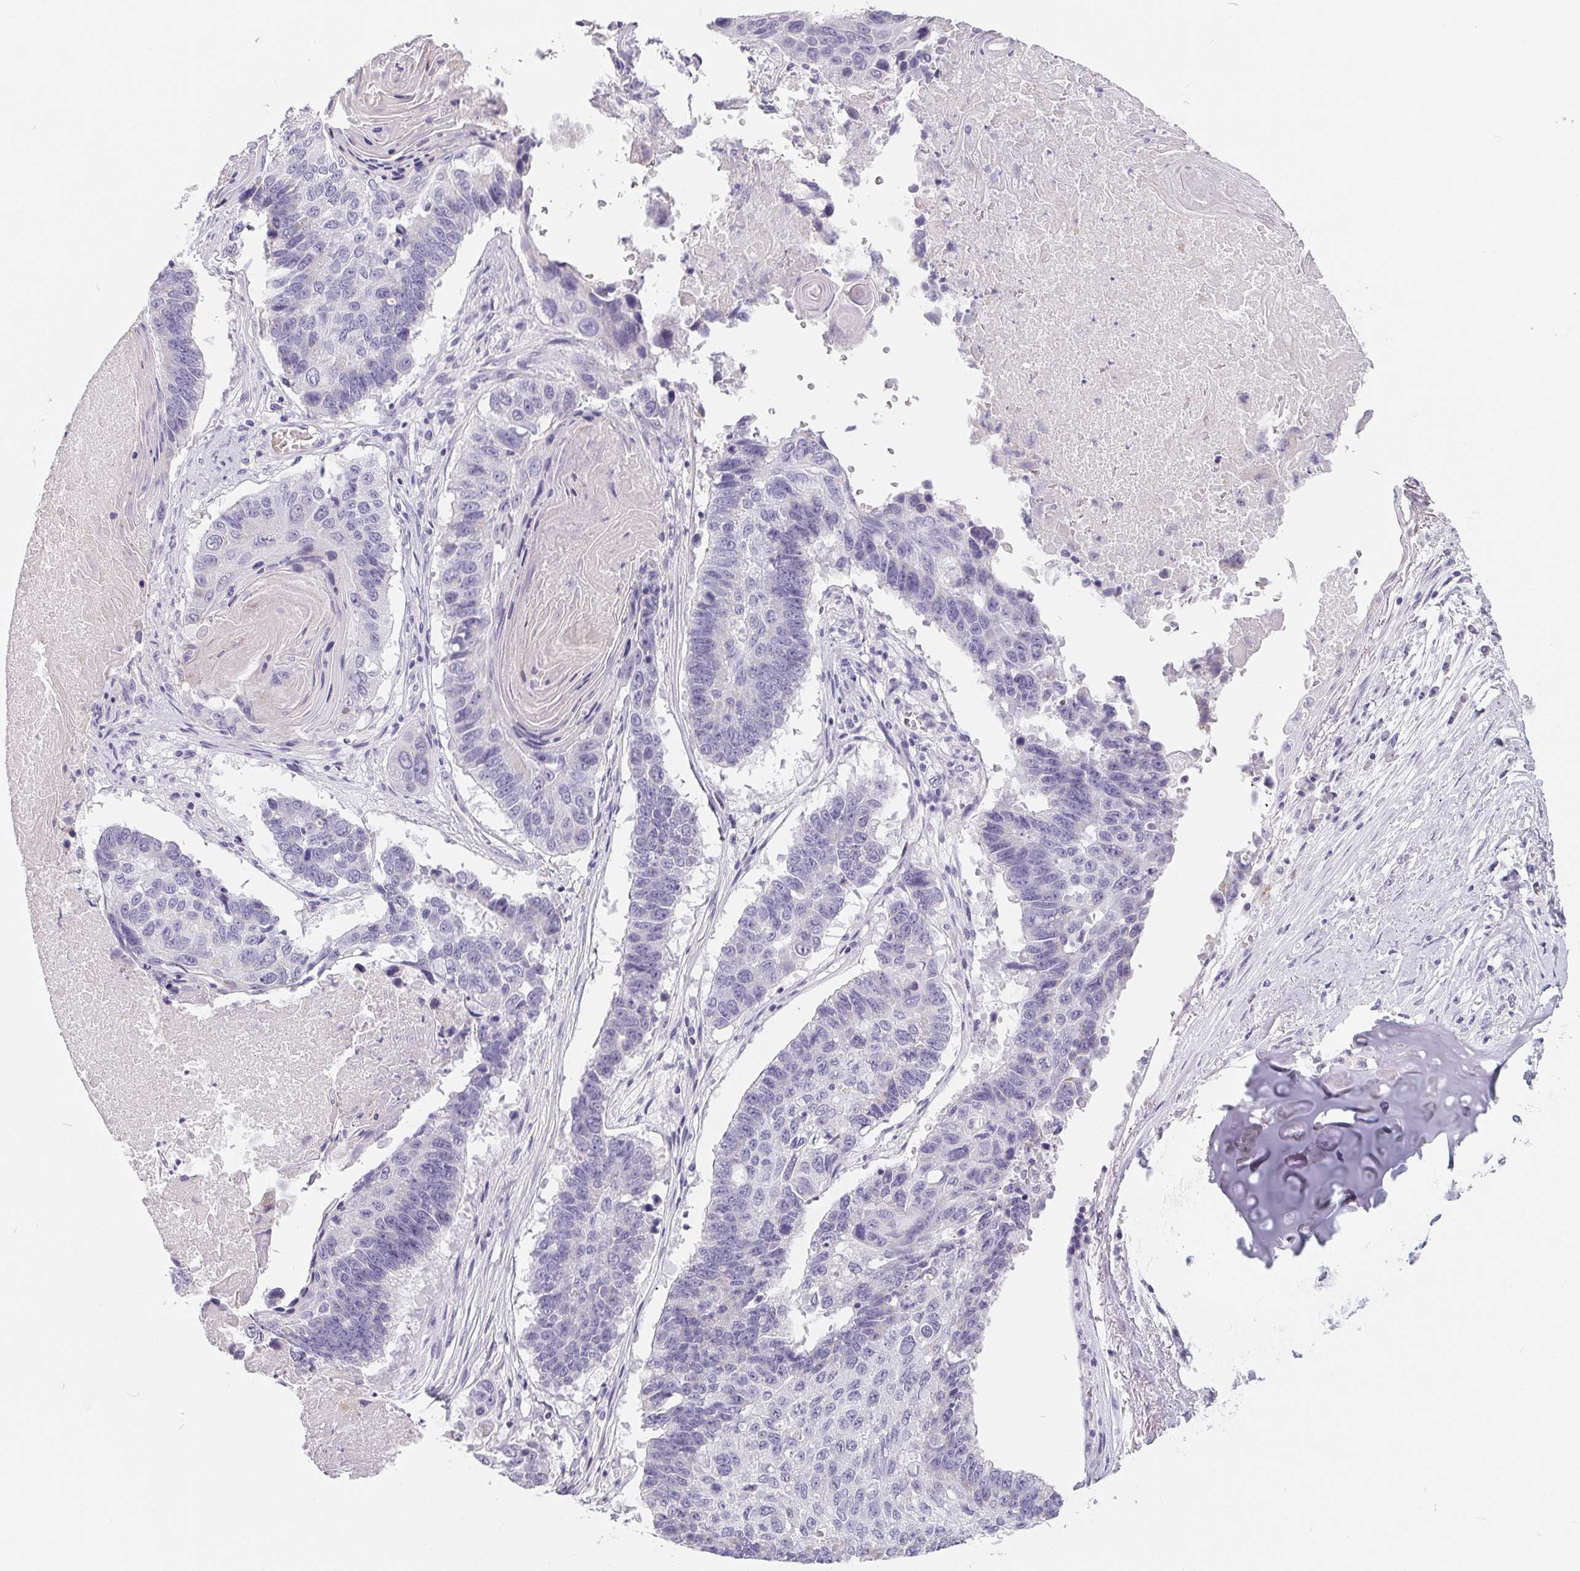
{"staining": {"intensity": "negative", "quantity": "none", "location": "none"}, "tissue": "lung cancer", "cell_type": "Tumor cells", "image_type": "cancer", "snomed": [{"axis": "morphology", "description": "Squamous cell carcinoma, NOS"}, {"axis": "topography", "description": "Lung"}], "caption": "Lung cancer stained for a protein using IHC demonstrates no expression tumor cells.", "gene": "FDX1", "patient": {"sex": "male", "age": 73}}